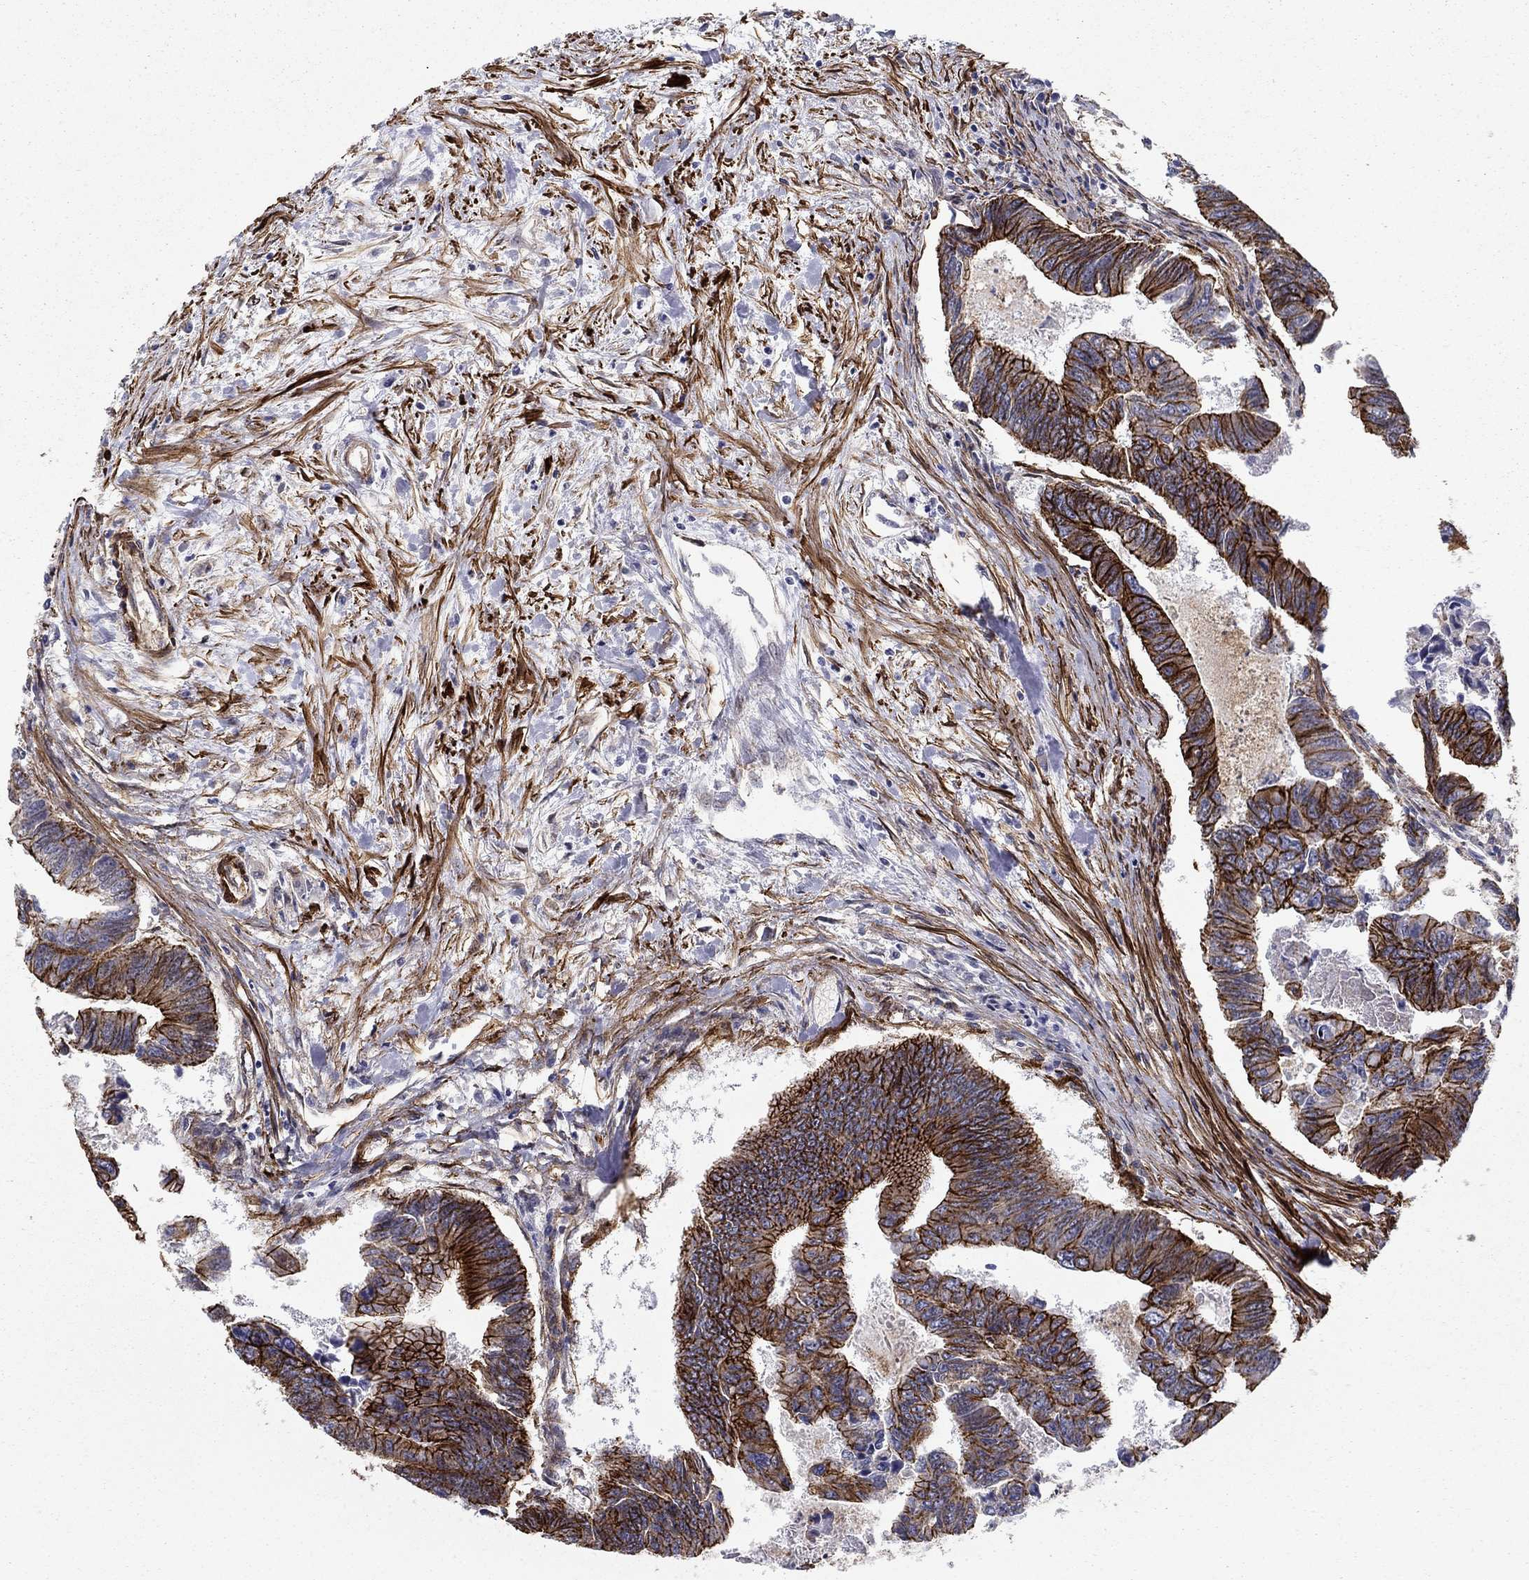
{"staining": {"intensity": "strong", "quantity": ">75%", "location": "cytoplasmic/membranous"}, "tissue": "colorectal cancer", "cell_type": "Tumor cells", "image_type": "cancer", "snomed": [{"axis": "morphology", "description": "Adenocarcinoma, NOS"}, {"axis": "topography", "description": "Colon"}], "caption": "Strong cytoplasmic/membranous protein staining is seen in about >75% of tumor cells in colorectal adenocarcinoma. (DAB = brown stain, brightfield microscopy at high magnification).", "gene": "KRBA1", "patient": {"sex": "female", "age": 65}}